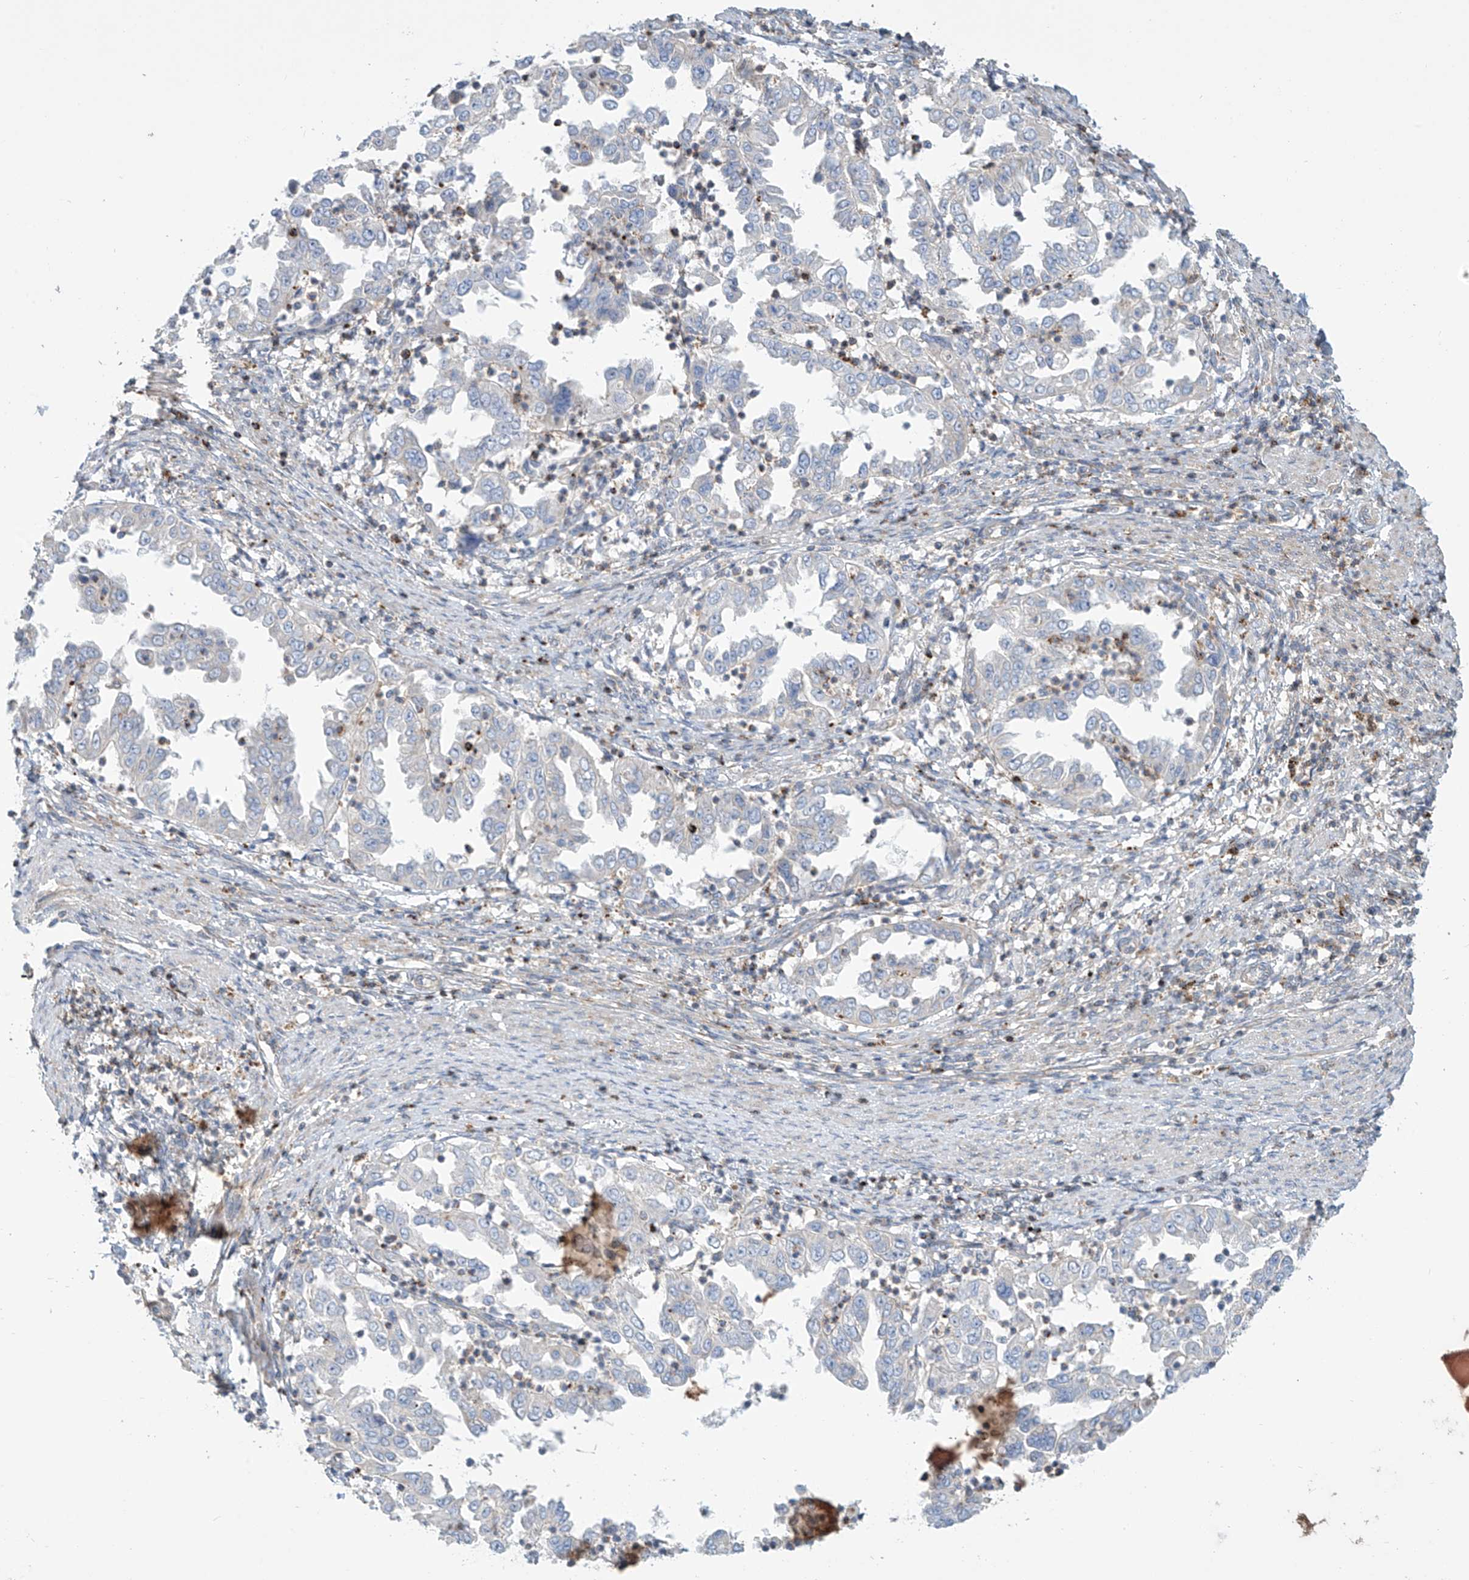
{"staining": {"intensity": "negative", "quantity": "none", "location": "none"}, "tissue": "endometrial cancer", "cell_type": "Tumor cells", "image_type": "cancer", "snomed": [{"axis": "morphology", "description": "Adenocarcinoma, NOS"}, {"axis": "topography", "description": "Endometrium"}], "caption": "Immunohistochemical staining of endometrial cancer (adenocarcinoma) shows no significant positivity in tumor cells.", "gene": "IBA57", "patient": {"sex": "female", "age": 85}}